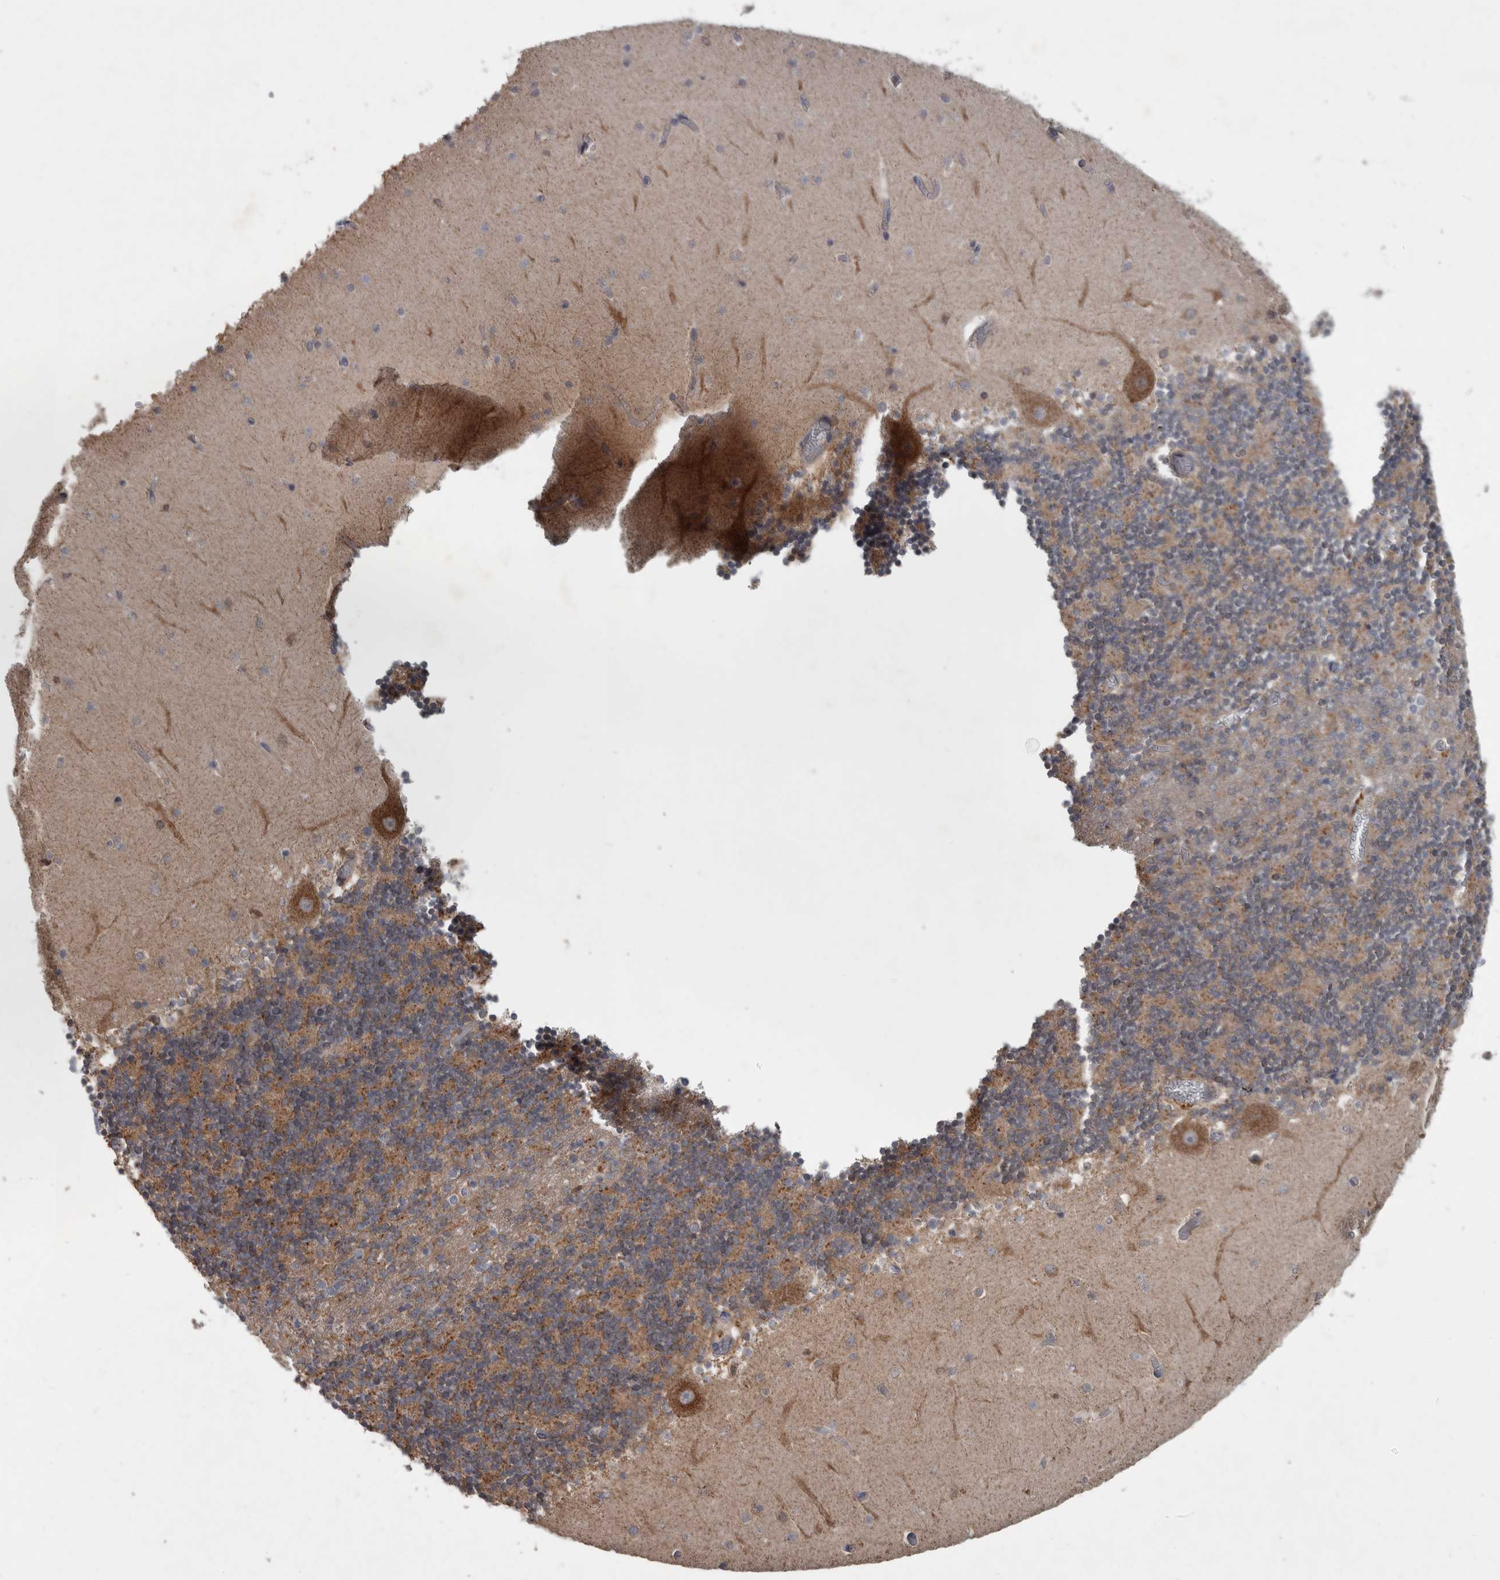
{"staining": {"intensity": "moderate", "quantity": "25%-75%", "location": "cytoplasmic/membranous"}, "tissue": "cerebellum", "cell_type": "Cells in granular layer", "image_type": "normal", "snomed": [{"axis": "morphology", "description": "Normal tissue, NOS"}, {"axis": "topography", "description": "Cerebellum"}], "caption": "This histopathology image exhibits IHC staining of benign human cerebellum, with medium moderate cytoplasmic/membranous expression in about 25%-75% of cells in granular layer.", "gene": "PPP1R3C", "patient": {"sex": "female", "age": 28}}